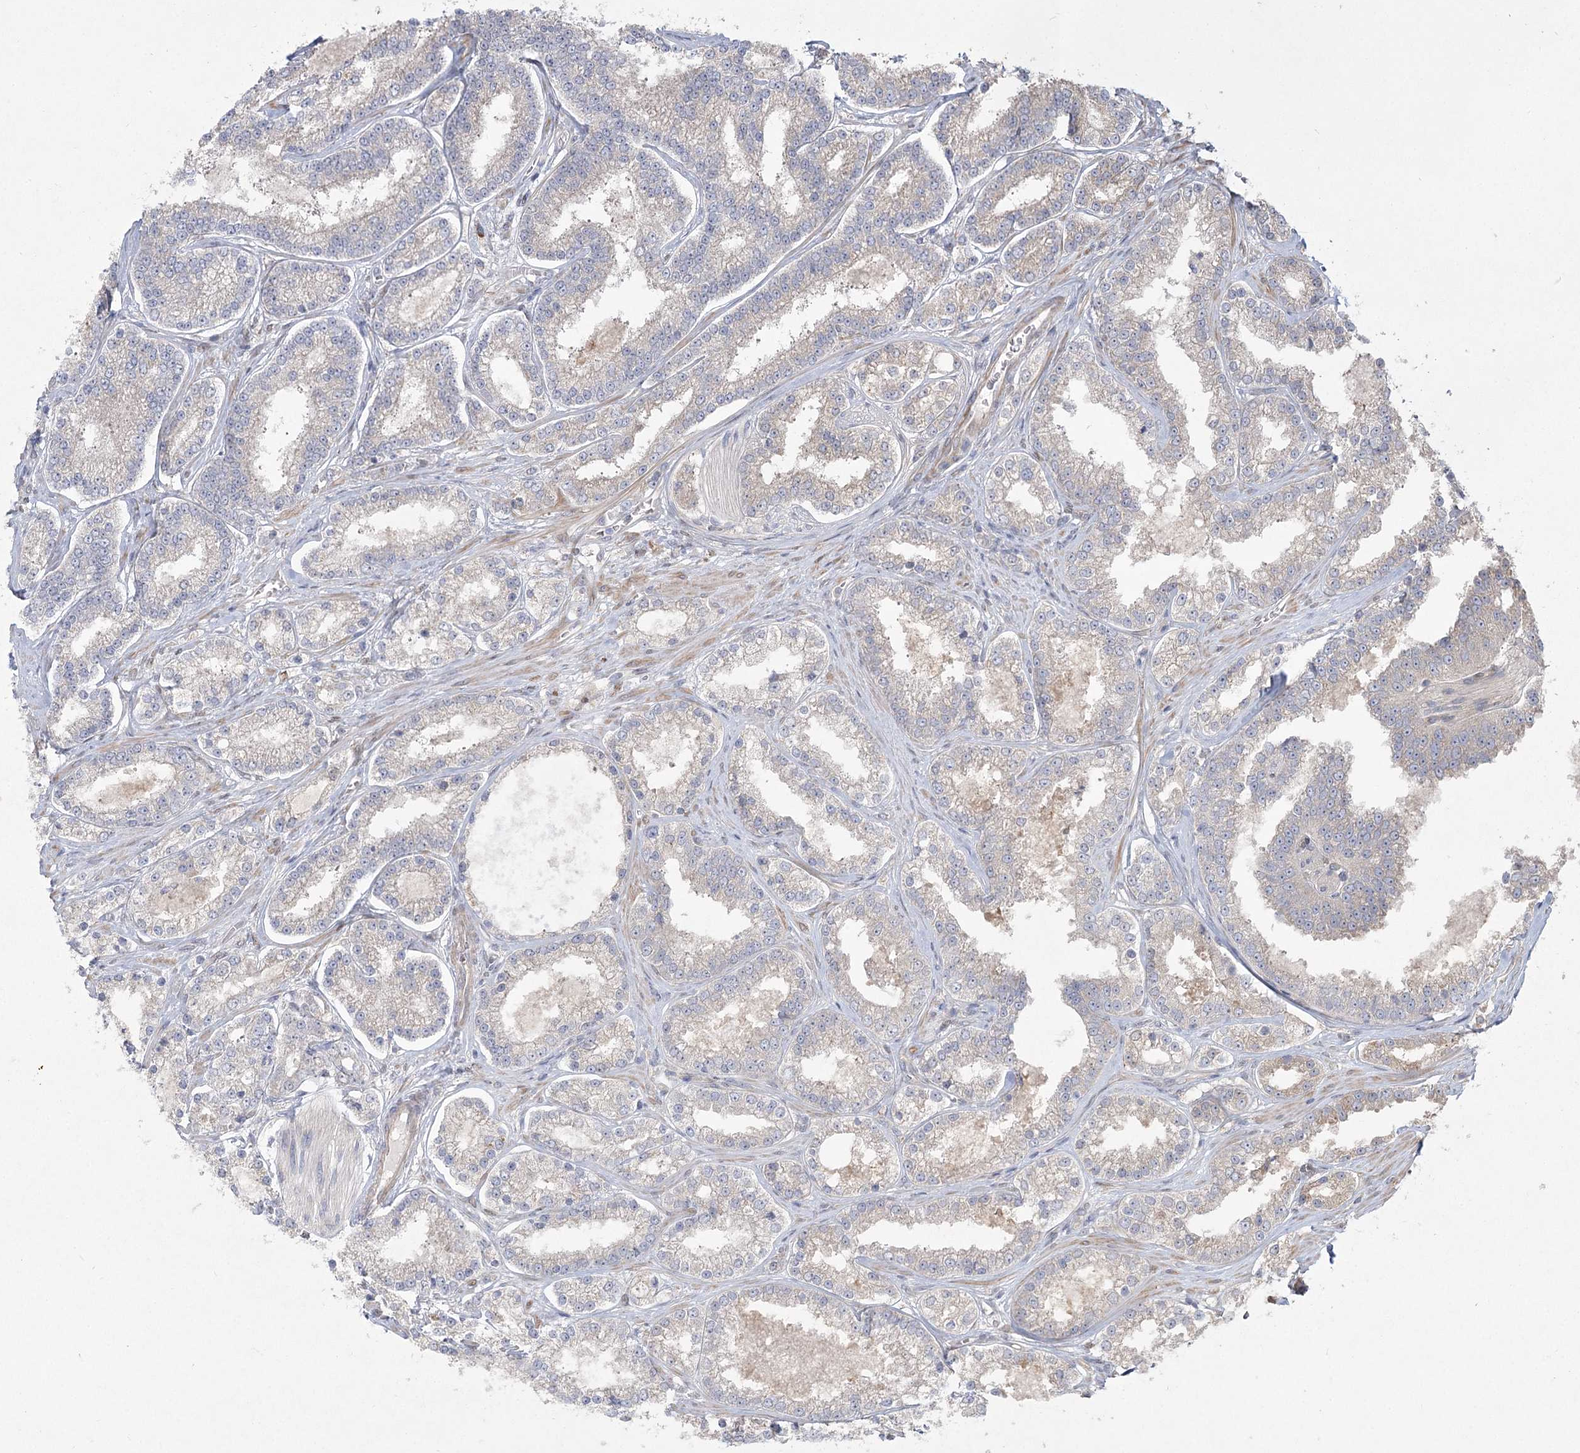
{"staining": {"intensity": "negative", "quantity": "none", "location": "none"}, "tissue": "prostate cancer", "cell_type": "Tumor cells", "image_type": "cancer", "snomed": [{"axis": "morphology", "description": "Normal tissue, NOS"}, {"axis": "morphology", "description": "Adenocarcinoma, High grade"}, {"axis": "topography", "description": "Prostate"}], "caption": "High magnification brightfield microscopy of prostate cancer (adenocarcinoma (high-grade)) stained with DAB (3,3'-diaminobenzidine) (brown) and counterstained with hematoxylin (blue): tumor cells show no significant staining.", "gene": "CAMTA1", "patient": {"sex": "male", "age": 83}}